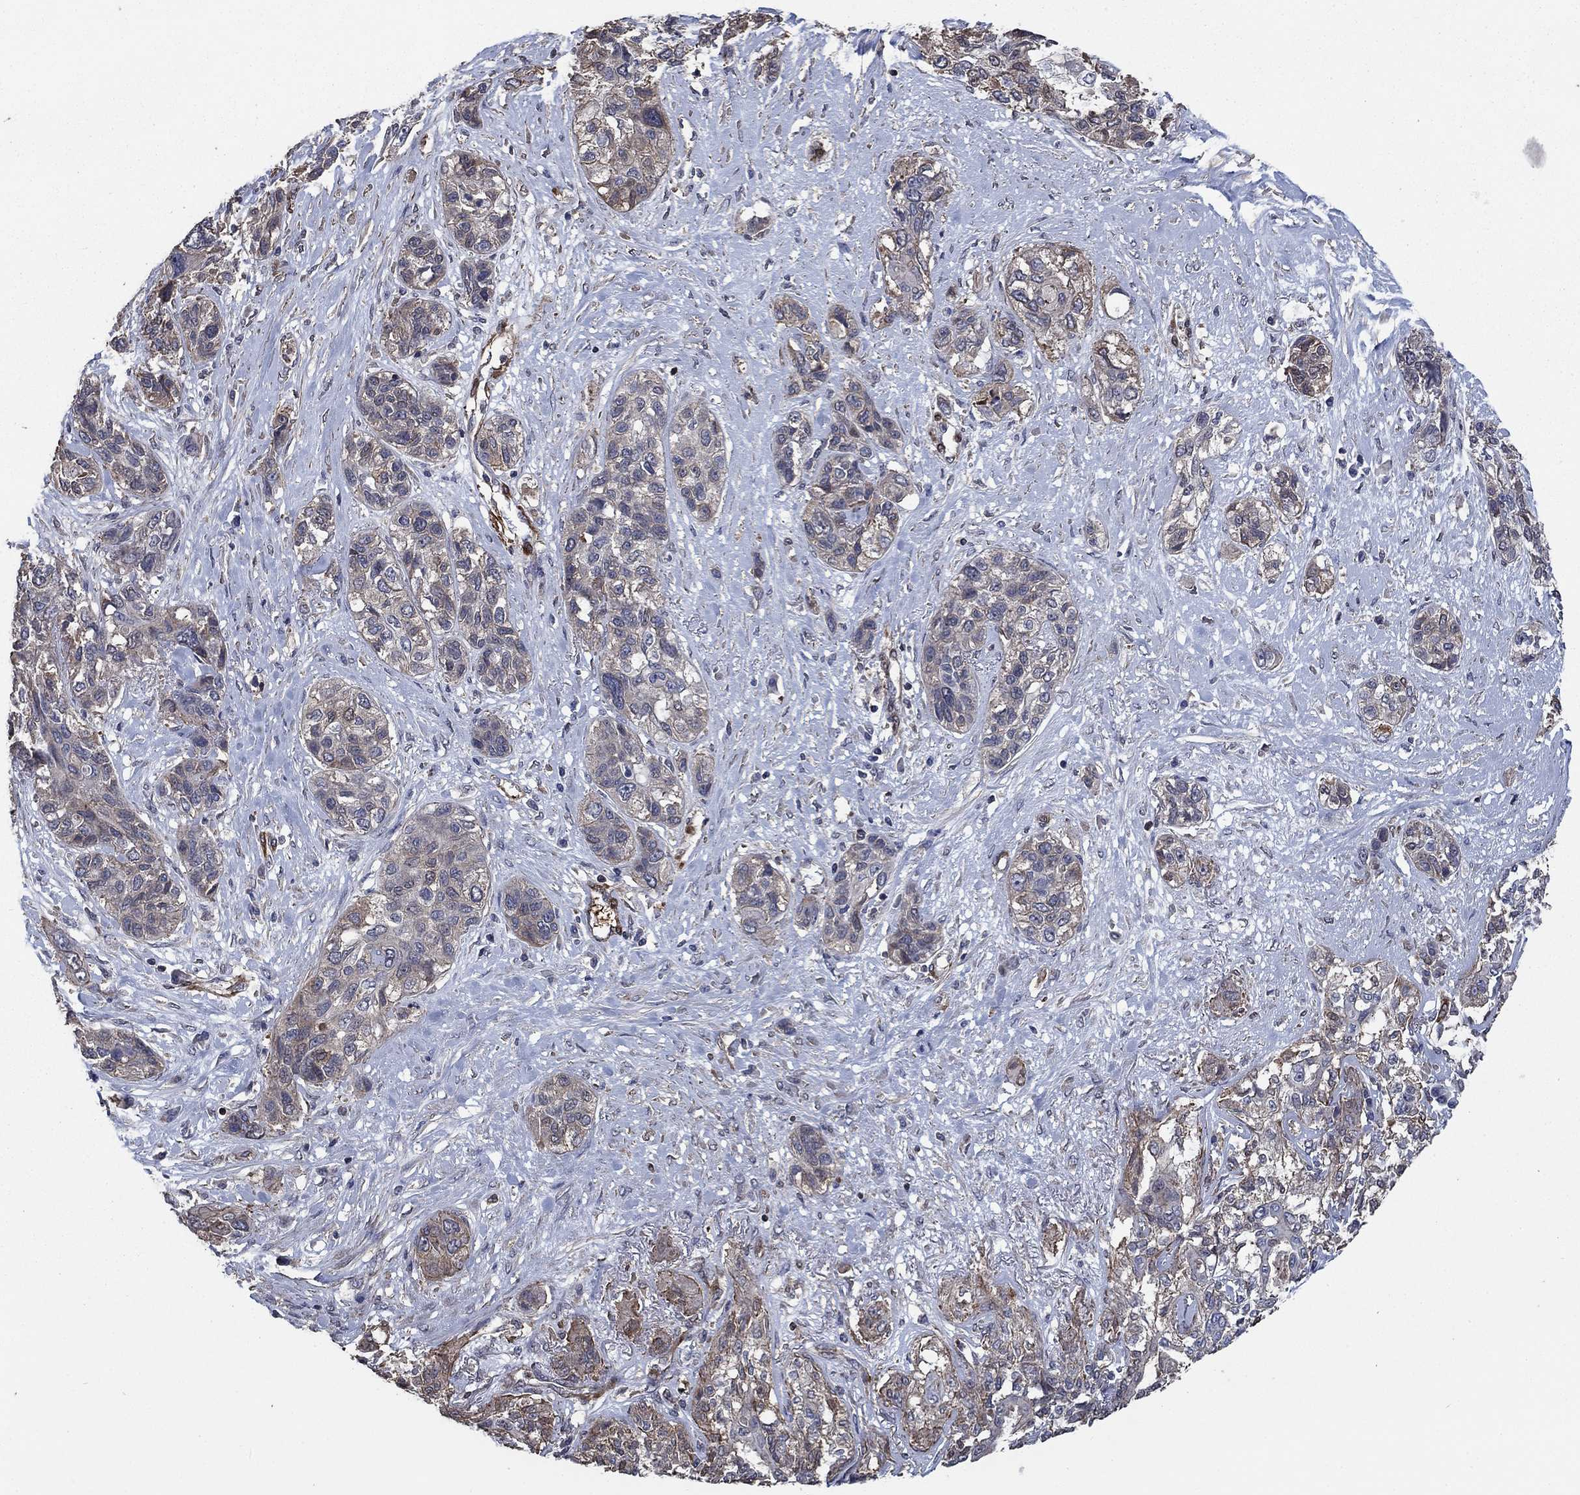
{"staining": {"intensity": "negative", "quantity": "none", "location": "none"}, "tissue": "lung cancer", "cell_type": "Tumor cells", "image_type": "cancer", "snomed": [{"axis": "morphology", "description": "Squamous cell carcinoma, NOS"}, {"axis": "topography", "description": "Lung"}], "caption": "The micrograph reveals no staining of tumor cells in lung cancer (squamous cell carcinoma).", "gene": "PDE3A", "patient": {"sex": "female", "age": 70}}